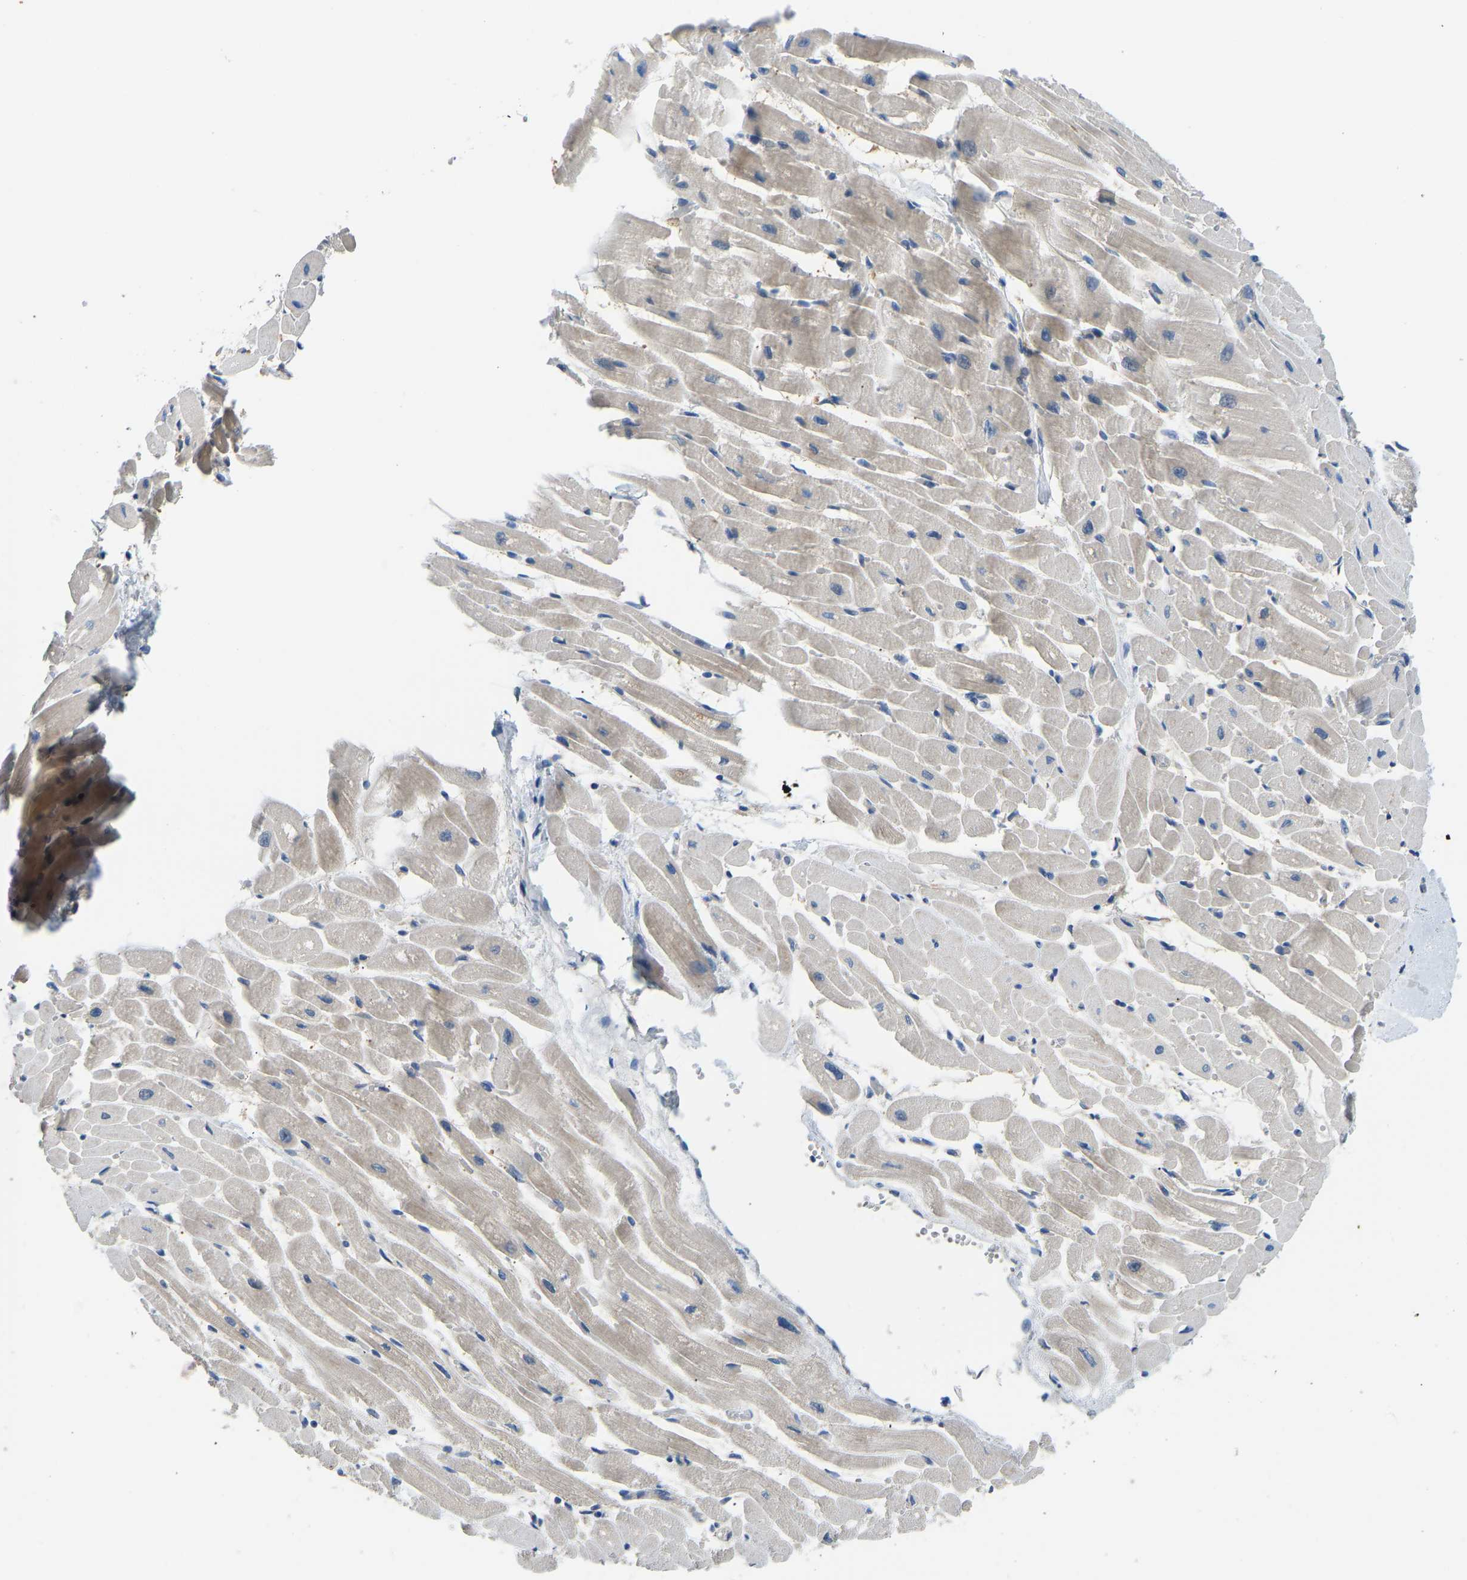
{"staining": {"intensity": "negative", "quantity": "none", "location": "none"}, "tissue": "heart muscle", "cell_type": "Cardiomyocytes", "image_type": "normal", "snomed": [{"axis": "morphology", "description": "Normal tissue, NOS"}, {"axis": "topography", "description": "Heart"}], "caption": "IHC of normal human heart muscle demonstrates no staining in cardiomyocytes.", "gene": "RBP1", "patient": {"sex": "male", "age": 45}}